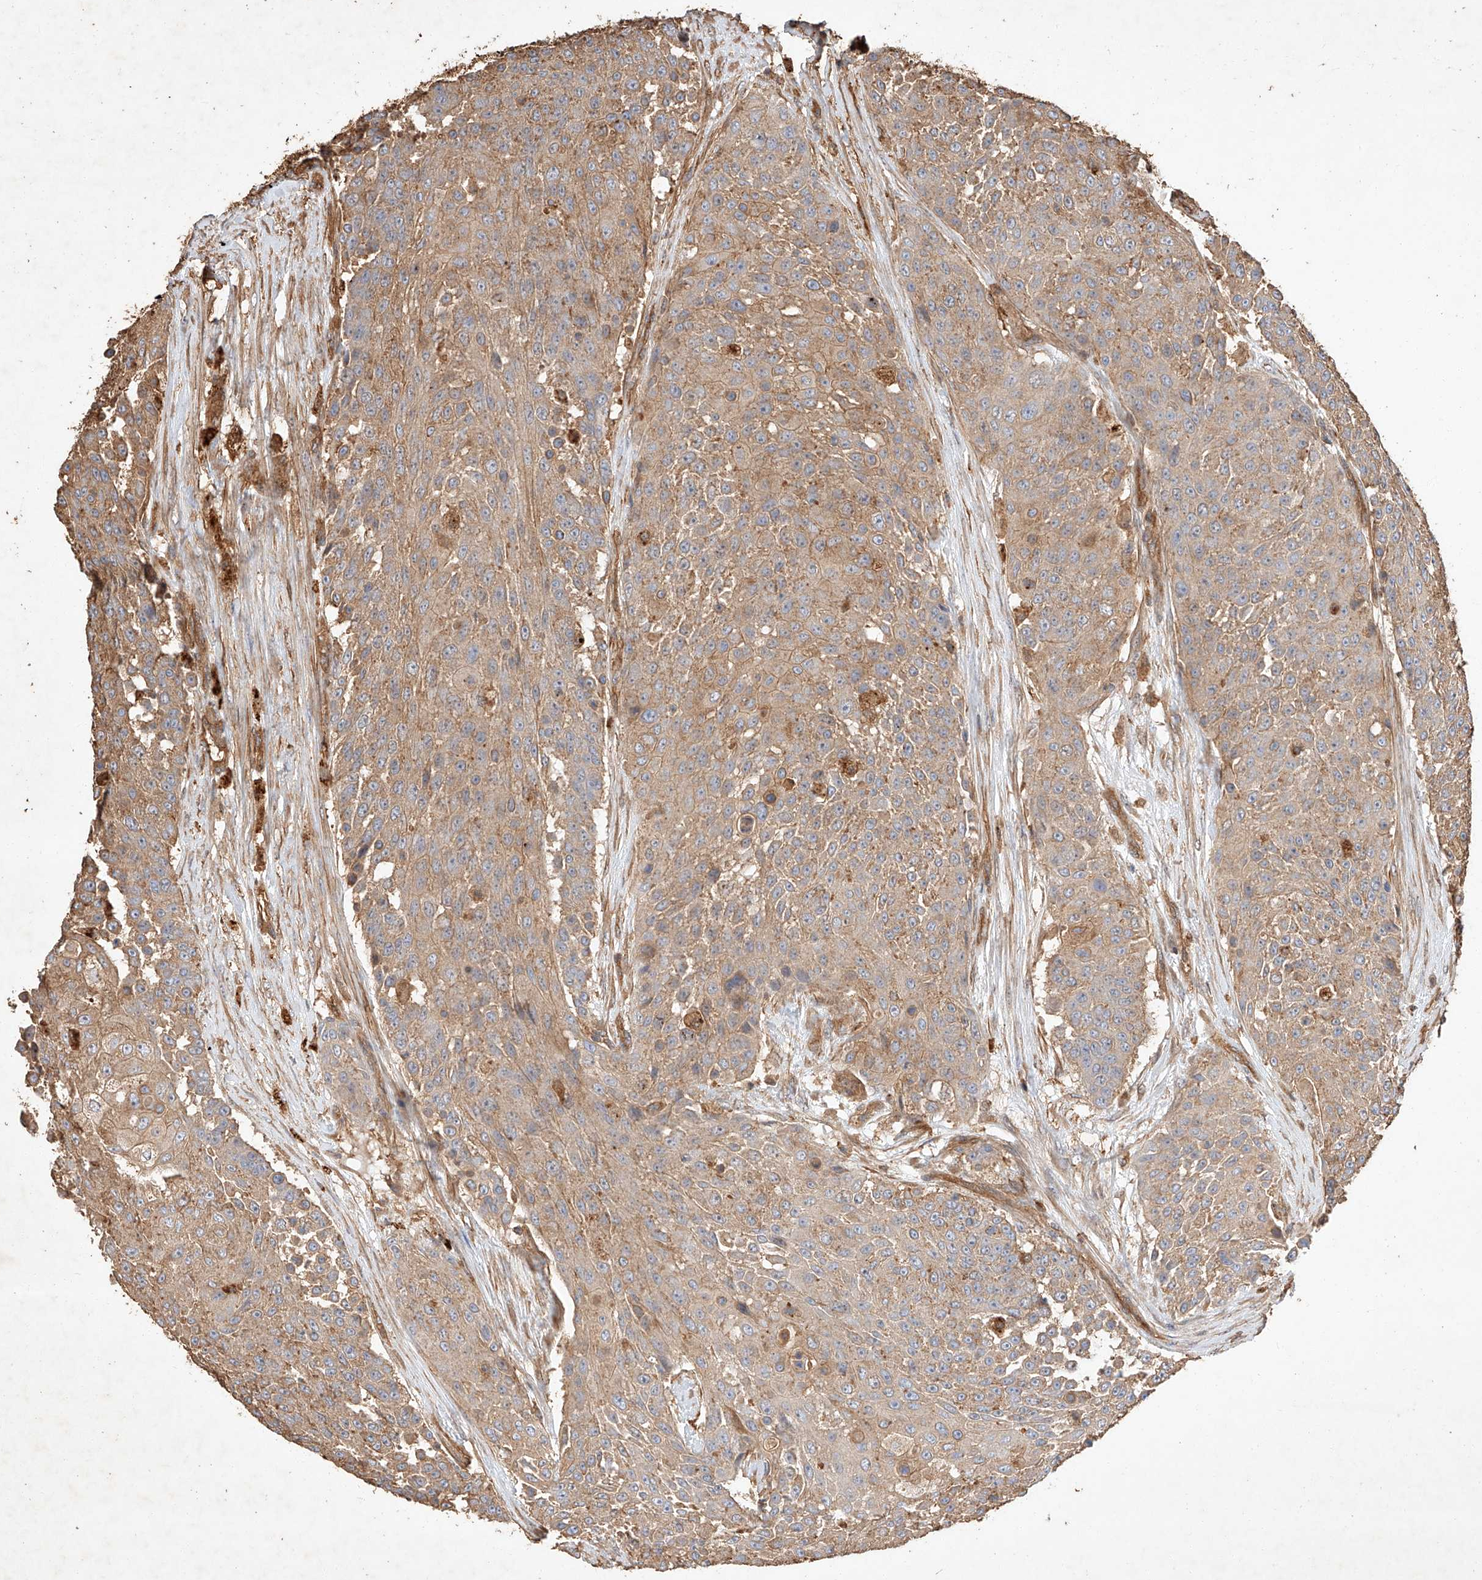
{"staining": {"intensity": "moderate", "quantity": ">75%", "location": "cytoplasmic/membranous"}, "tissue": "urothelial cancer", "cell_type": "Tumor cells", "image_type": "cancer", "snomed": [{"axis": "morphology", "description": "Urothelial carcinoma, High grade"}, {"axis": "topography", "description": "Urinary bladder"}], "caption": "An image of human high-grade urothelial carcinoma stained for a protein displays moderate cytoplasmic/membranous brown staining in tumor cells.", "gene": "GHDC", "patient": {"sex": "female", "age": 63}}